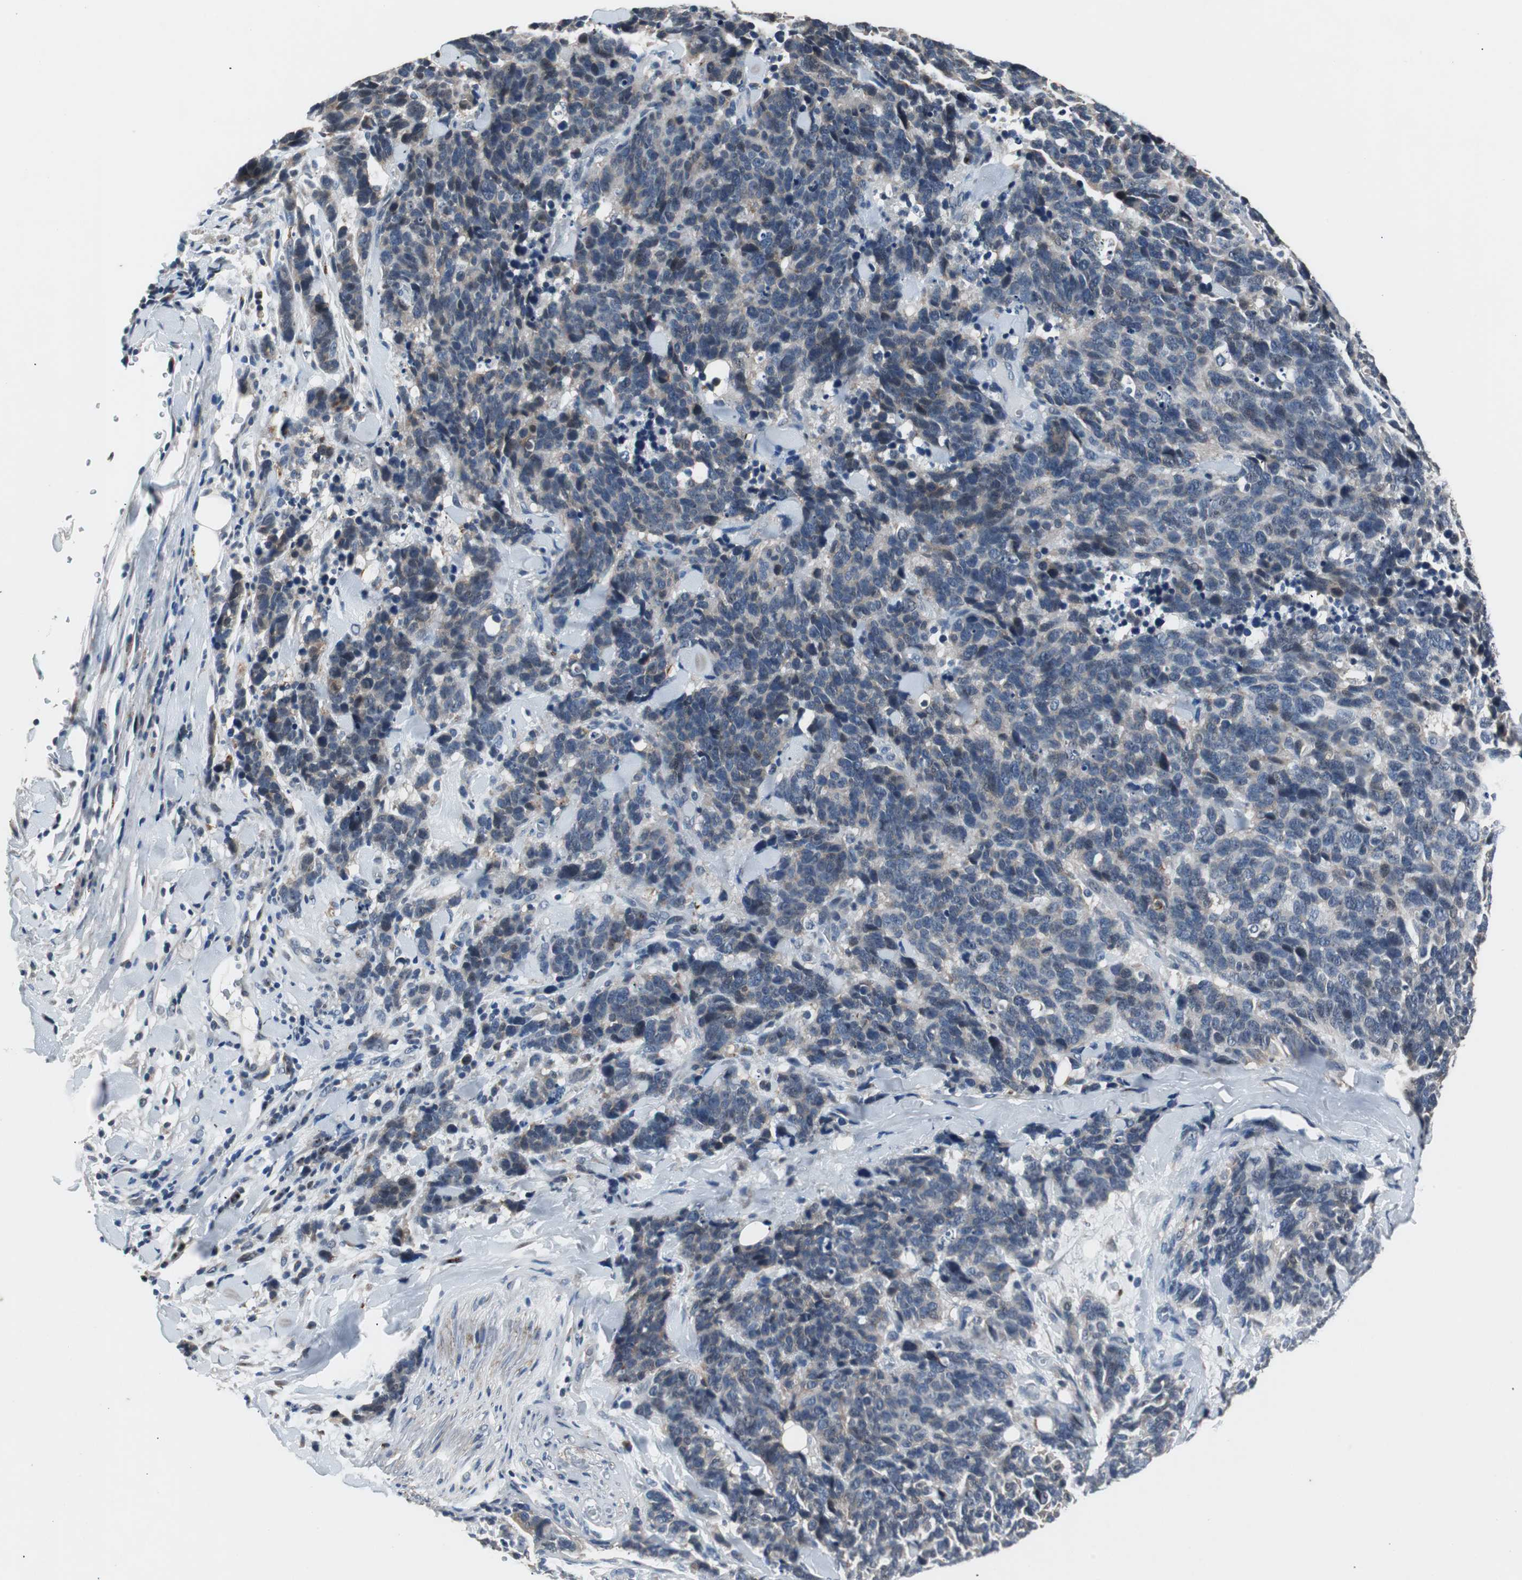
{"staining": {"intensity": "weak", "quantity": "25%-75%", "location": "cytoplasmic/membranous"}, "tissue": "lung cancer", "cell_type": "Tumor cells", "image_type": "cancer", "snomed": [{"axis": "morphology", "description": "Neoplasm, malignant, NOS"}, {"axis": "topography", "description": "Lung"}], "caption": "This histopathology image reveals IHC staining of lung neoplasm (malignant), with low weak cytoplasmic/membranous expression in approximately 25%-75% of tumor cells.", "gene": "PCYT1B", "patient": {"sex": "female", "age": 58}}